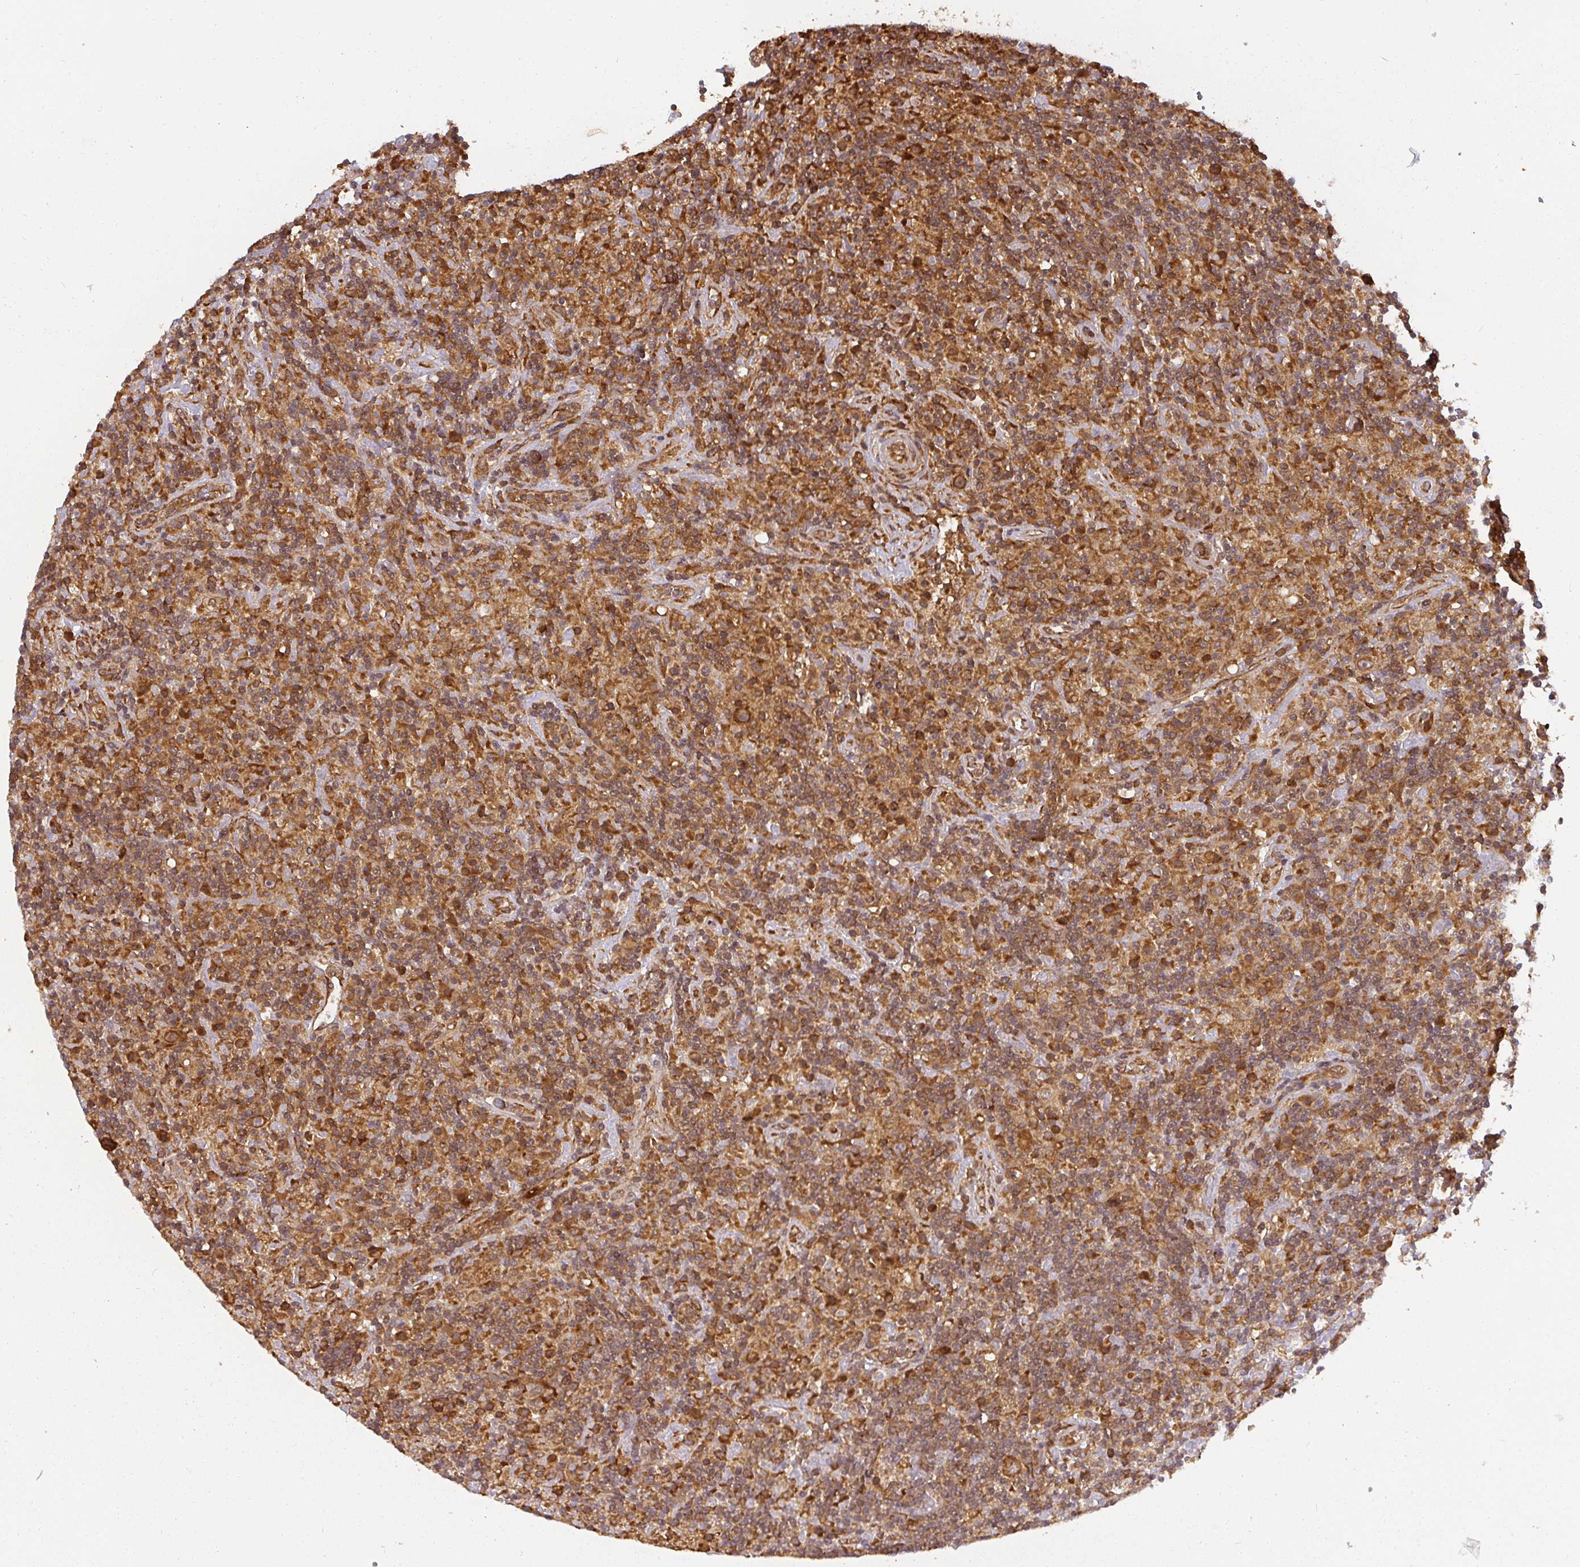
{"staining": {"intensity": "strong", "quantity": ">75%", "location": "cytoplasmic/membranous"}, "tissue": "lymphoma", "cell_type": "Tumor cells", "image_type": "cancer", "snomed": [{"axis": "morphology", "description": "Hodgkin's disease, NOS"}, {"axis": "topography", "description": "Lymph node"}], "caption": "Immunohistochemistry (IHC) histopathology image of neoplastic tissue: Hodgkin's disease stained using immunohistochemistry (IHC) exhibits high levels of strong protein expression localized specifically in the cytoplasmic/membranous of tumor cells, appearing as a cytoplasmic/membranous brown color.", "gene": "PPP6R3", "patient": {"sex": "male", "age": 70}}